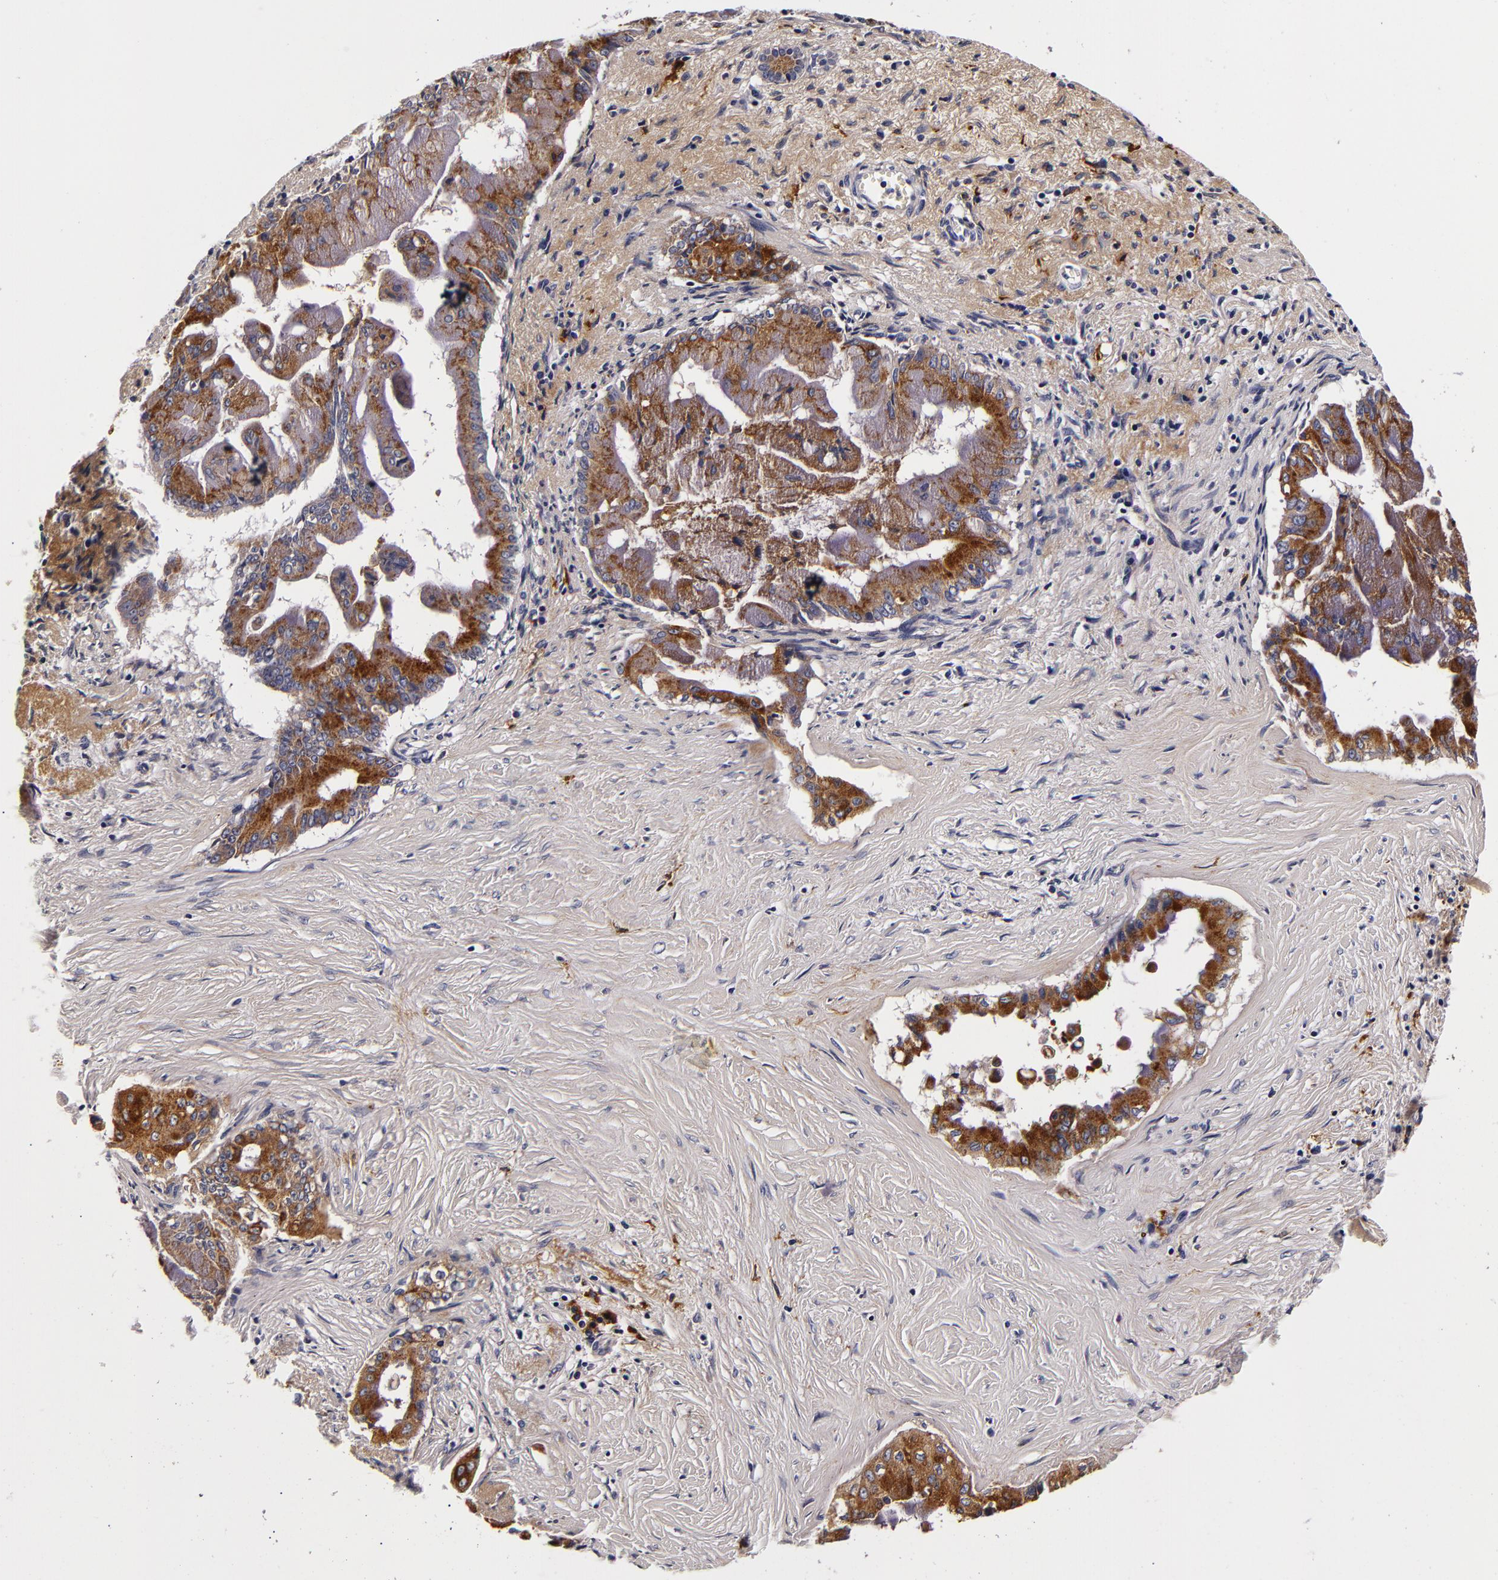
{"staining": {"intensity": "moderate", "quantity": "<25%", "location": "cytoplasmic/membranous"}, "tissue": "pancreatic cancer", "cell_type": "Tumor cells", "image_type": "cancer", "snomed": [{"axis": "morphology", "description": "Adenocarcinoma, NOS"}, {"axis": "topography", "description": "Pancreas"}], "caption": "Moderate cytoplasmic/membranous expression is appreciated in about <25% of tumor cells in pancreatic adenocarcinoma.", "gene": "LGALS3BP", "patient": {"sex": "male", "age": 59}}